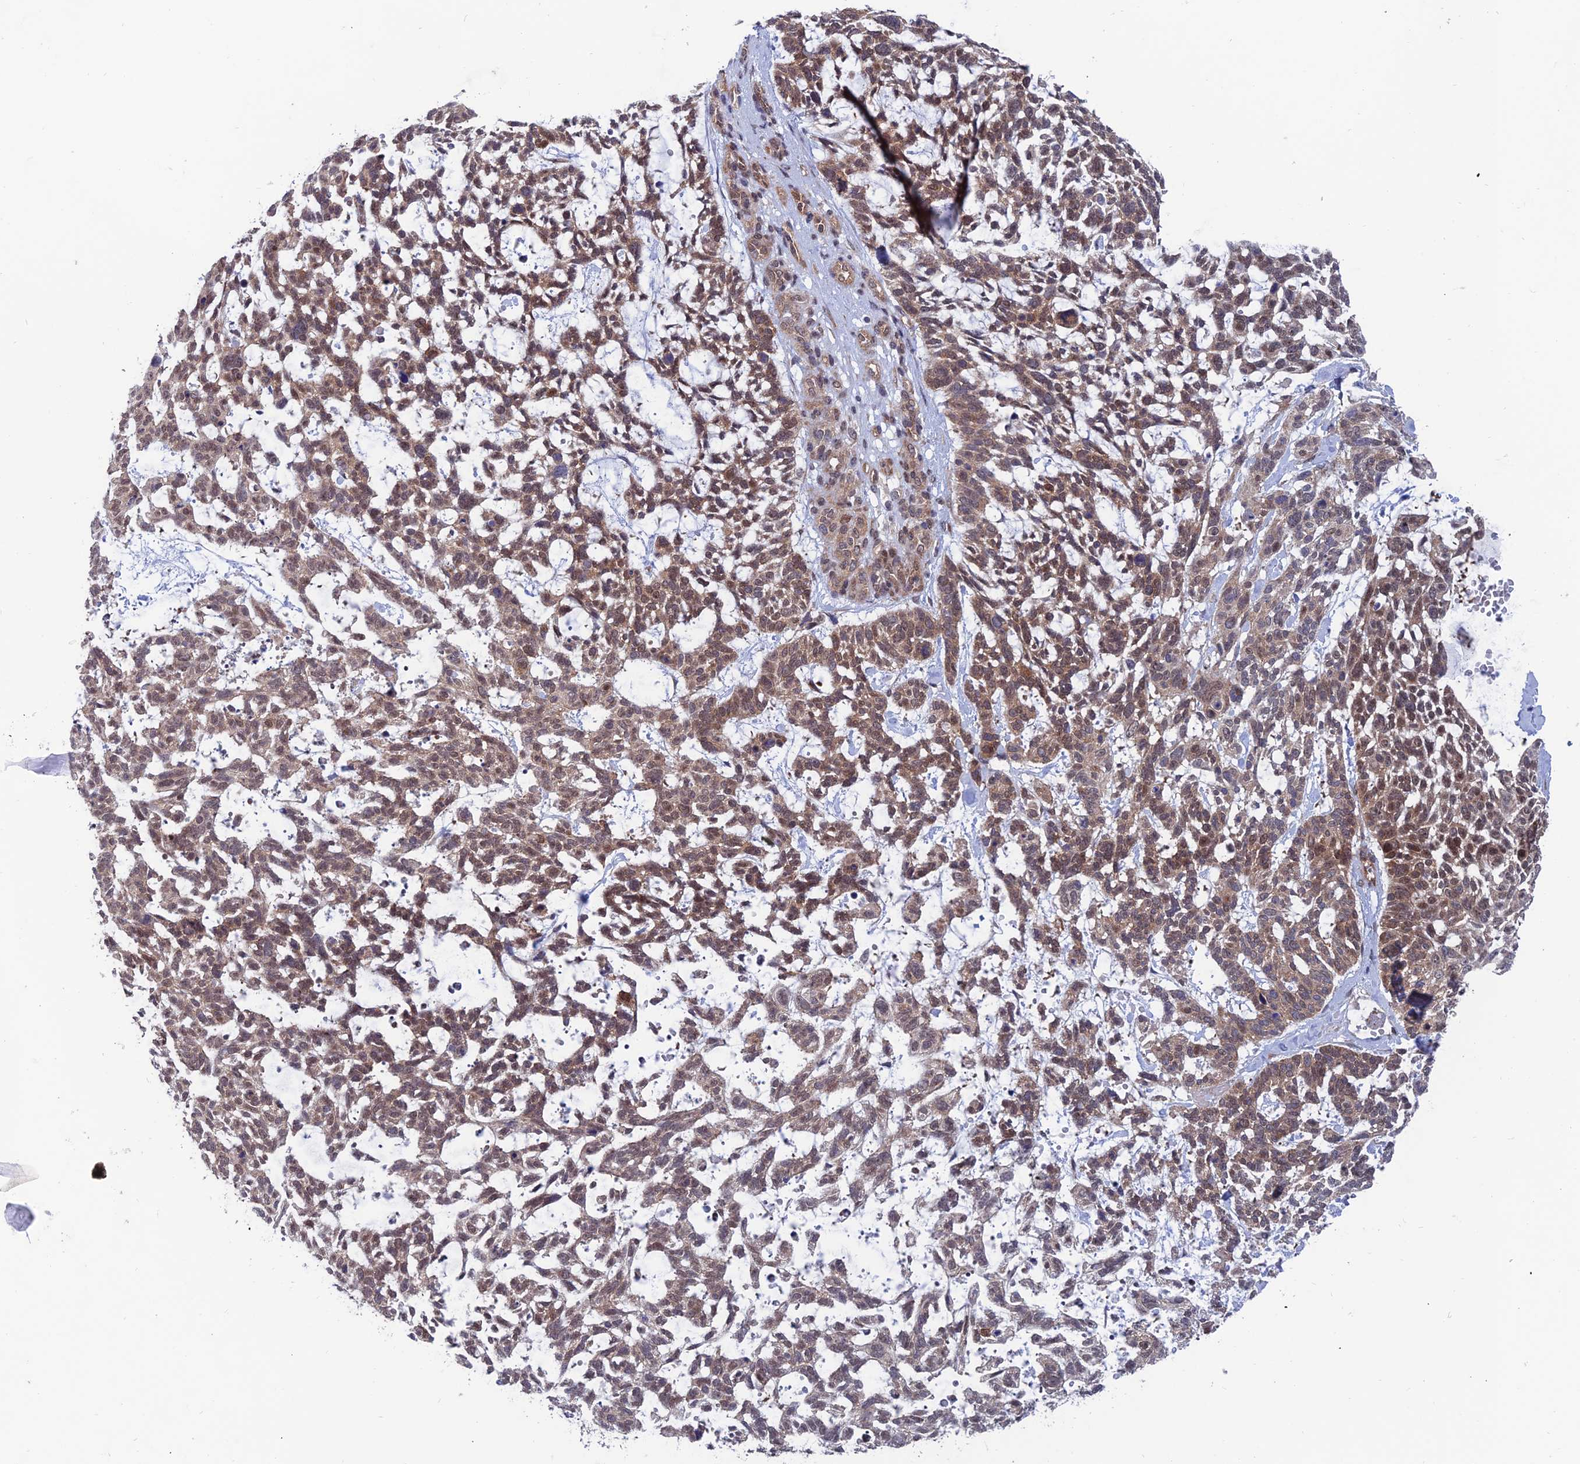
{"staining": {"intensity": "moderate", "quantity": ">75%", "location": "cytoplasmic/membranous,nuclear"}, "tissue": "skin cancer", "cell_type": "Tumor cells", "image_type": "cancer", "snomed": [{"axis": "morphology", "description": "Basal cell carcinoma"}, {"axis": "topography", "description": "Skin"}], "caption": "Protein staining by immunohistochemistry (IHC) displays moderate cytoplasmic/membranous and nuclear positivity in approximately >75% of tumor cells in skin basal cell carcinoma. Immunohistochemistry (ihc) stains the protein in brown and the nuclei are stained blue.", "gene": "IGBP1", "patient": {"sex": "male", "age": 88}}